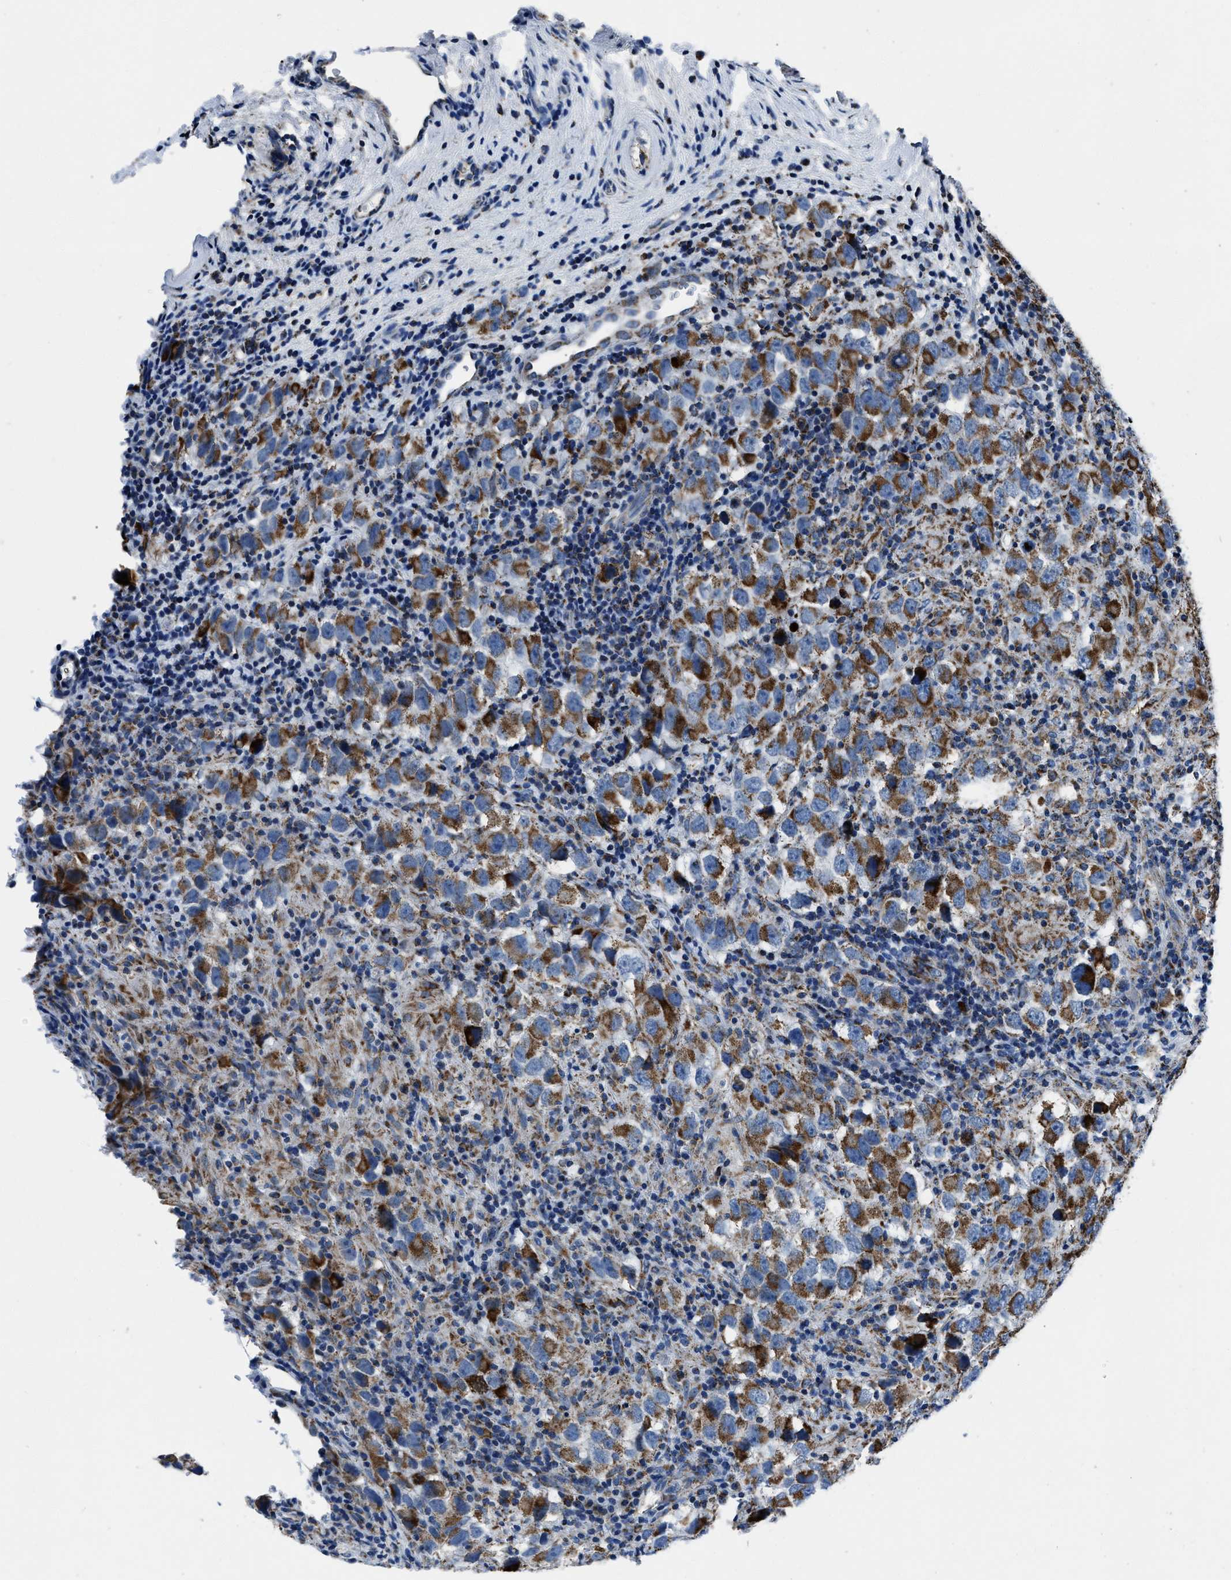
{"staining": {"intensity": "strong", "quantity": ">75%", "location": "cytoplasmic/membranous"}, "tissue": "testis cancer", "cell_type": "Tumor cells", "image_type": "cancer", "snomed": [{"axis": "morphology", "description": "Carcinoma, Embryonal, NOS"}, {"axis": "topography", "description": "Testis"}], "caption": "This is a photomicrograph of immunohistochemistry staining of embryonal carcinoma (testis), which shows strong staining in the cytoplasmic/membranous of tumor cells.", "gene": "NSD3", "patient": {"sex": "male", "age": 21}}